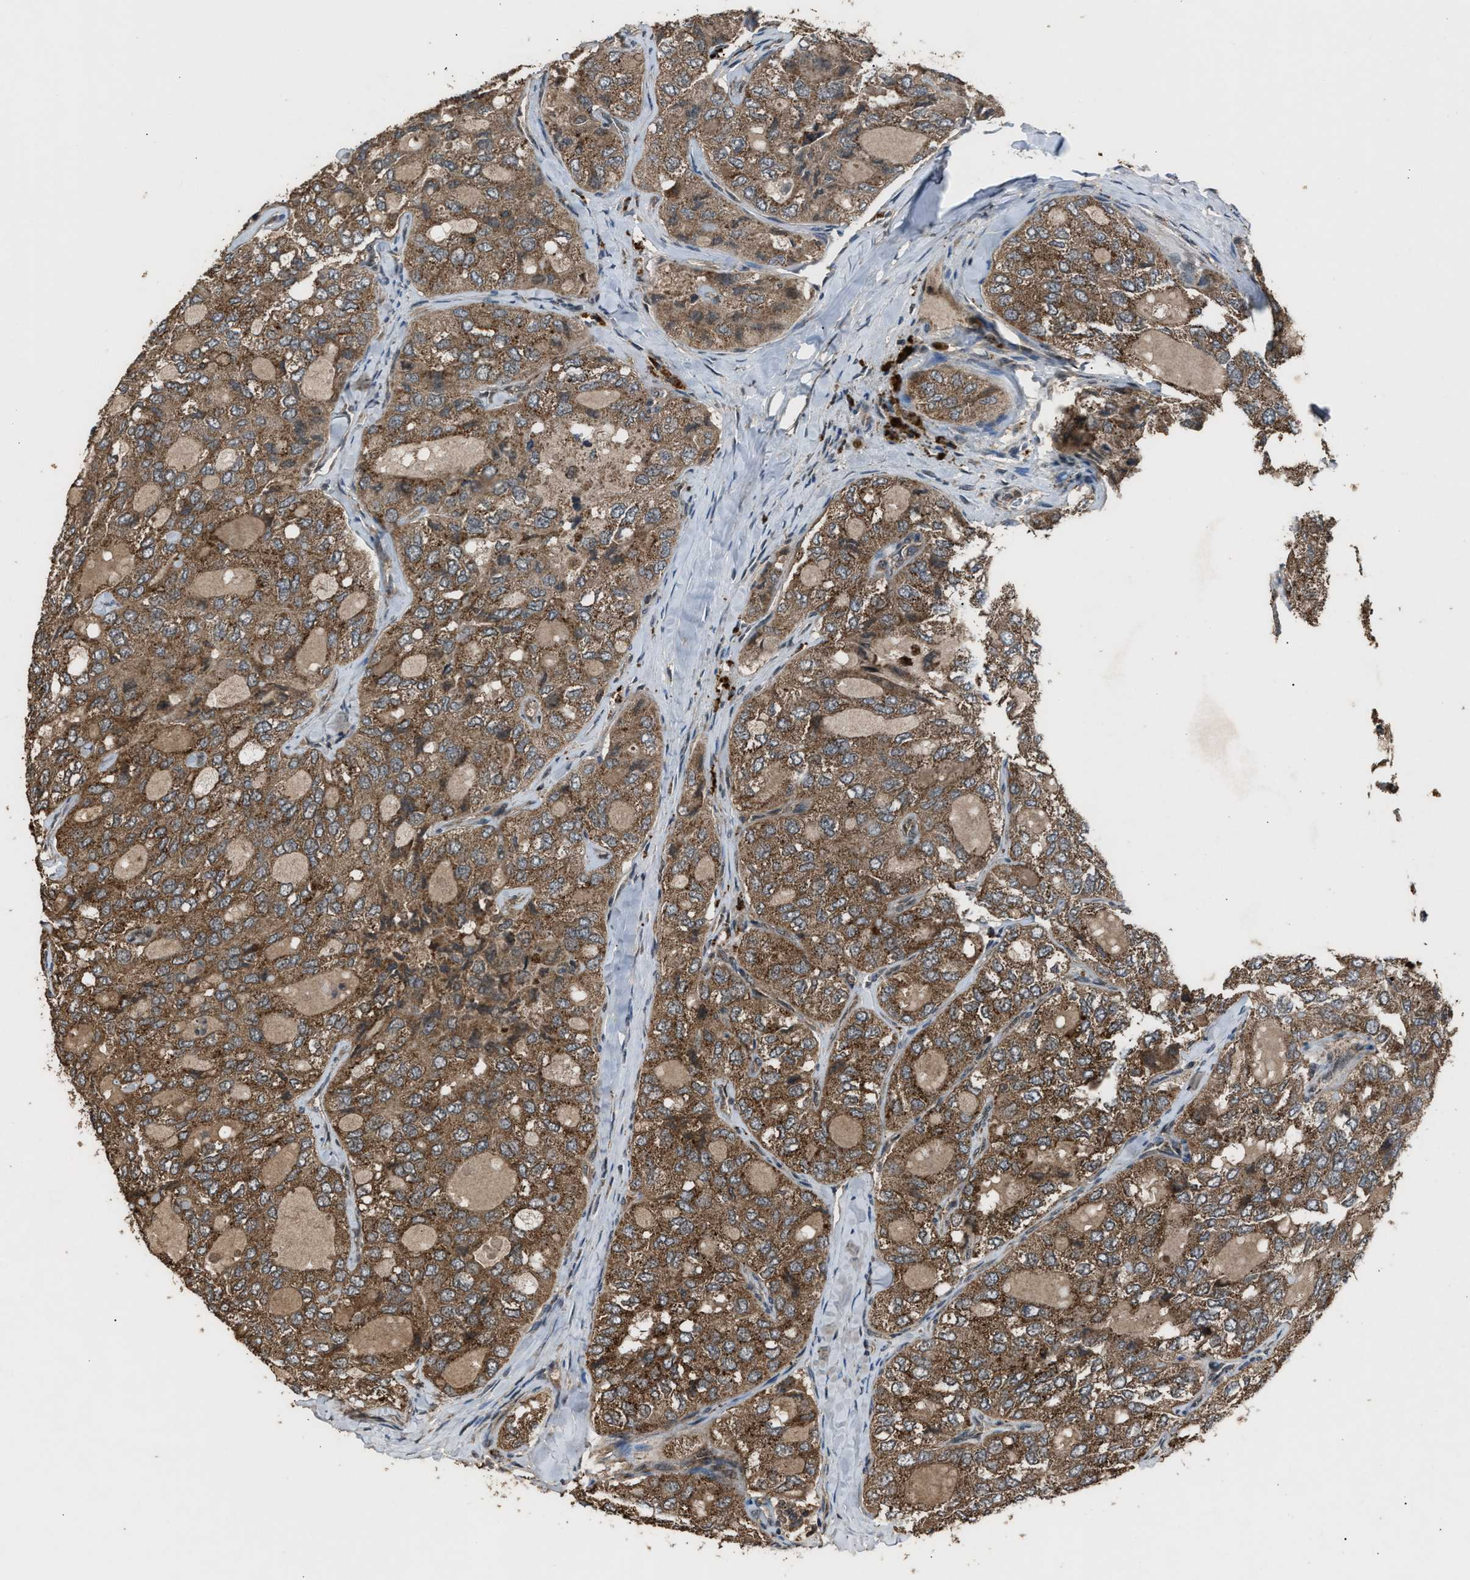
{"staining": {"intensity": "moderate", "quantity": ">75%", "location": "cytoplasmic/membranous"}, "tissue": "thyroid cancer", "cell_type": "Tumor cells", "image_type": "cancer", "snomed": [{"axis": "morphology", "description": "Follicular adenoma carcinoma, NOS"}, {"axis": "topography", "description": "Thyroid gland"}], "caption": "Immunohistochemical staining of human follicular adenoma carcinoma (thyroid) shows medium levels of moderate cytoplasmic/membranous expression in about >75% of tumor cells. The protein of interest is stained brown, and the nuclei are stained in blue (DAB (3,3'-diaminobenzidine) IHC with brightfield microscopy, high magnification).", "gene": "PSMD1", "patient": {"sex": "male", "age": 75}}